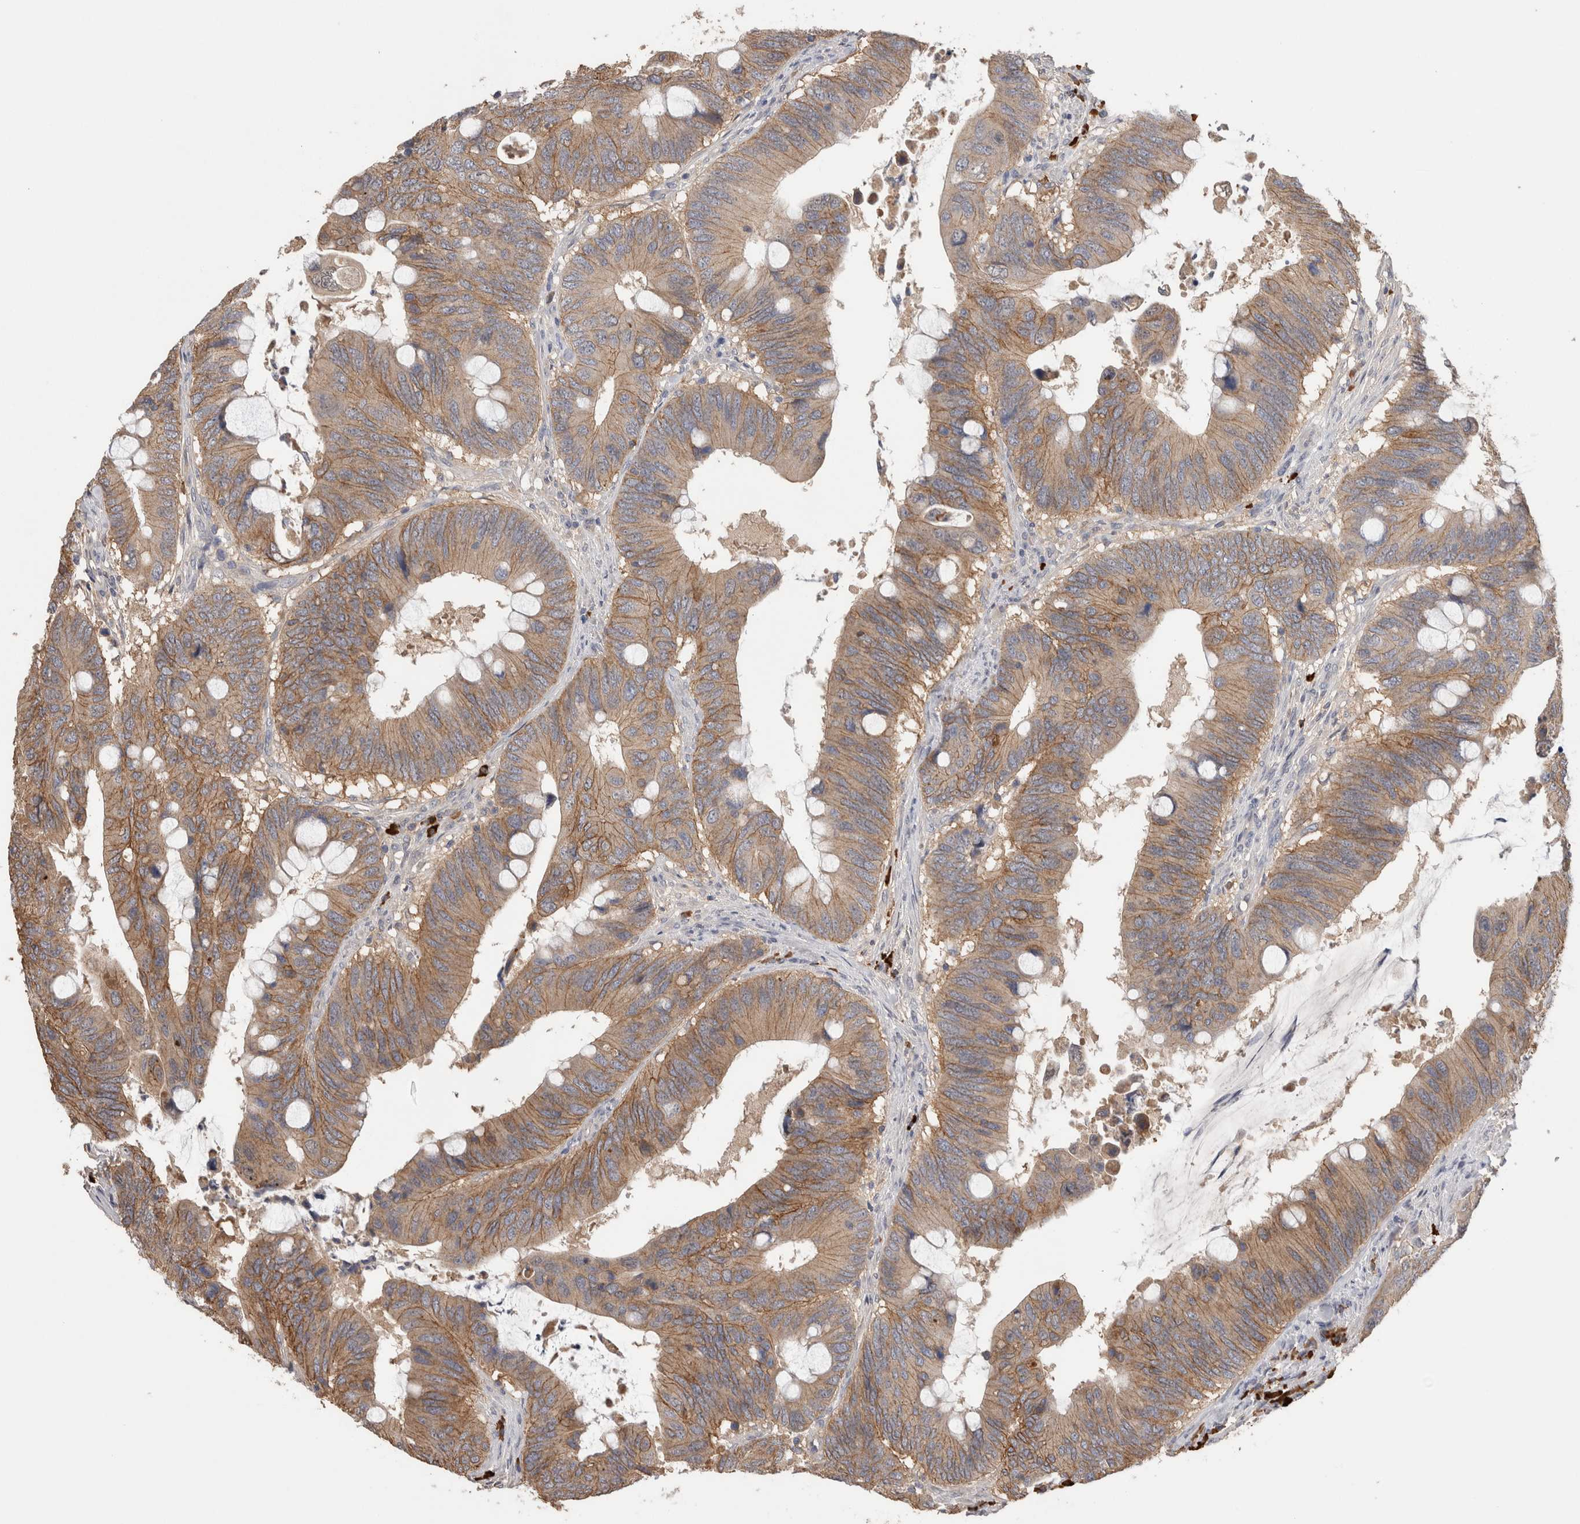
{"staining": {"intensity": "moderate", "quantity": ">75%", "location": "cytoplasmic/membranous"}, "tissue": "colorectal cancer", "cell_type": "Tumor cells", "image_type": "cancer", "snomed": [{"axis": "morphology", "description": "Adenocarcinoma, NOS"}, {"axis": "topography", "description": "Colon"}], "caption": "Colorectal adenocarcinoma stained for a protein (brown) reveals moderate cytoplasmic/membranous positive staining in about >75% of tumor cells.", "gene": "PPP3CC", "patient": {"sex": "male", "age": 71}}